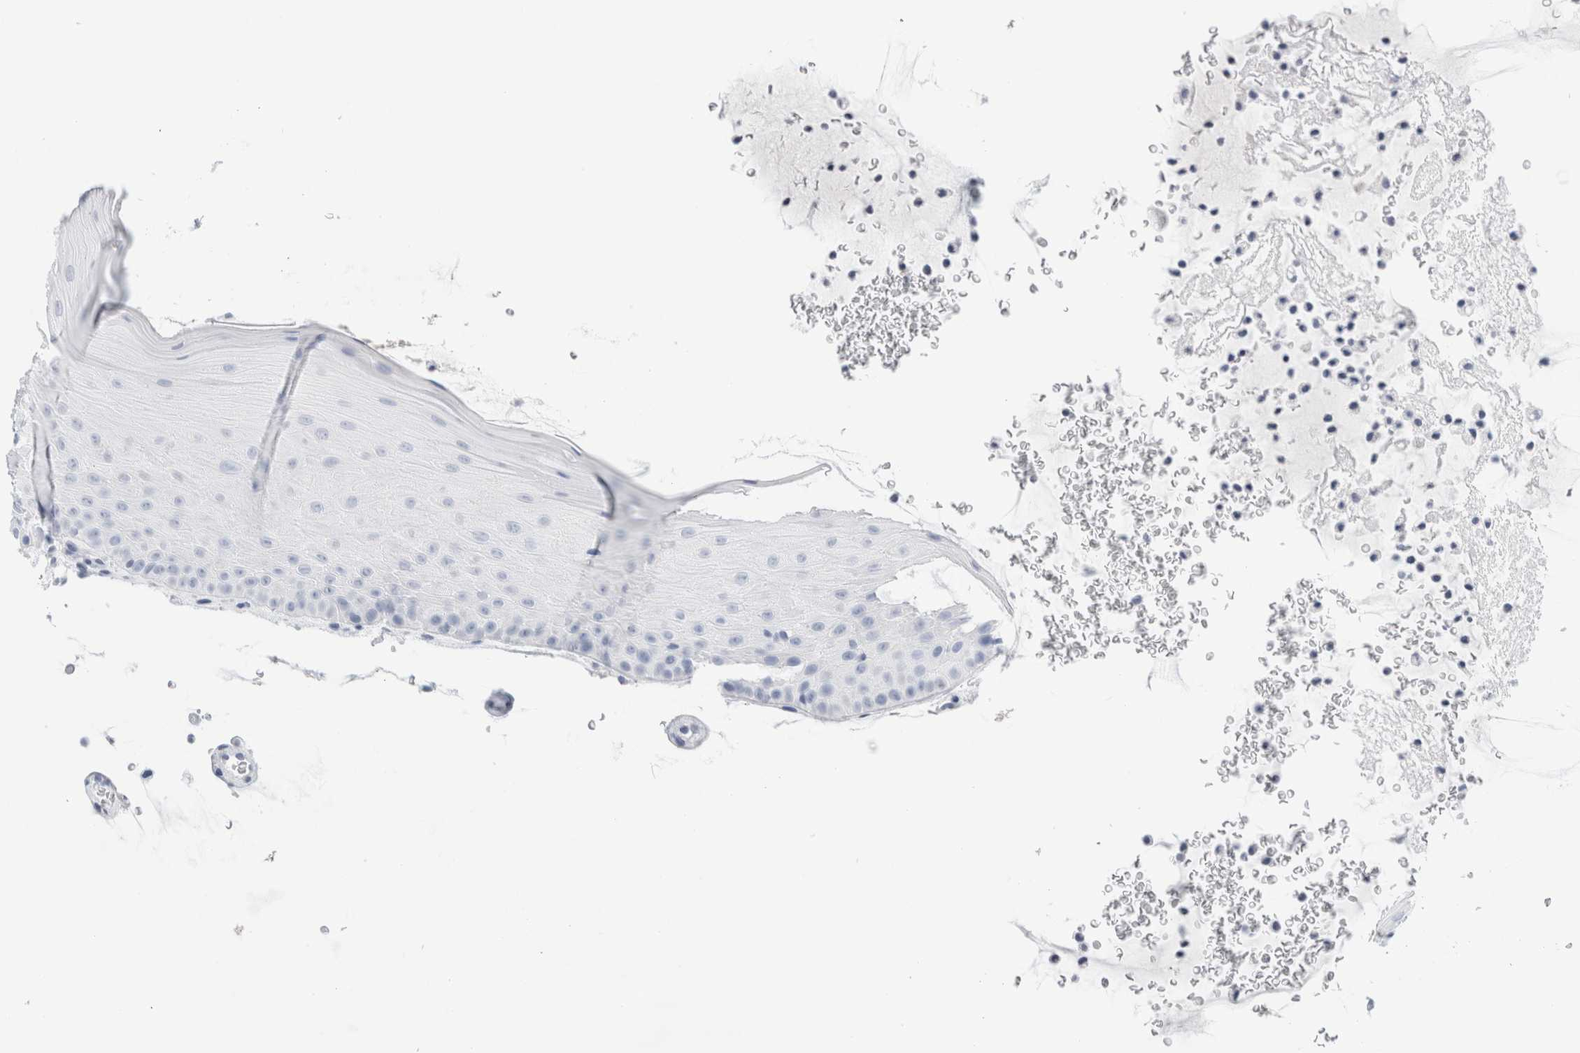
{"staining": {"intensity": "negative", "quantity": "none", "location": "none"}, "tissue": "oral mucosa", "cell_type": "Squamous epithelial cells", "image_type": "normal", "snomed": [{"axis": "morphology", "description": "Normal tissue, NOS"}, {"axis": "topography", "description": "Oral tissue"}], "caption": "There is no significant expression in squamous epithelial cells of oral mucosa. (Brightfield microscopy of DAB (3,3'-diaminobenzidine) immunohistochemistry (IHC) at high magnification).", "gene": "ECHDC2", "patient": {"sex": "male", "age": 13}}